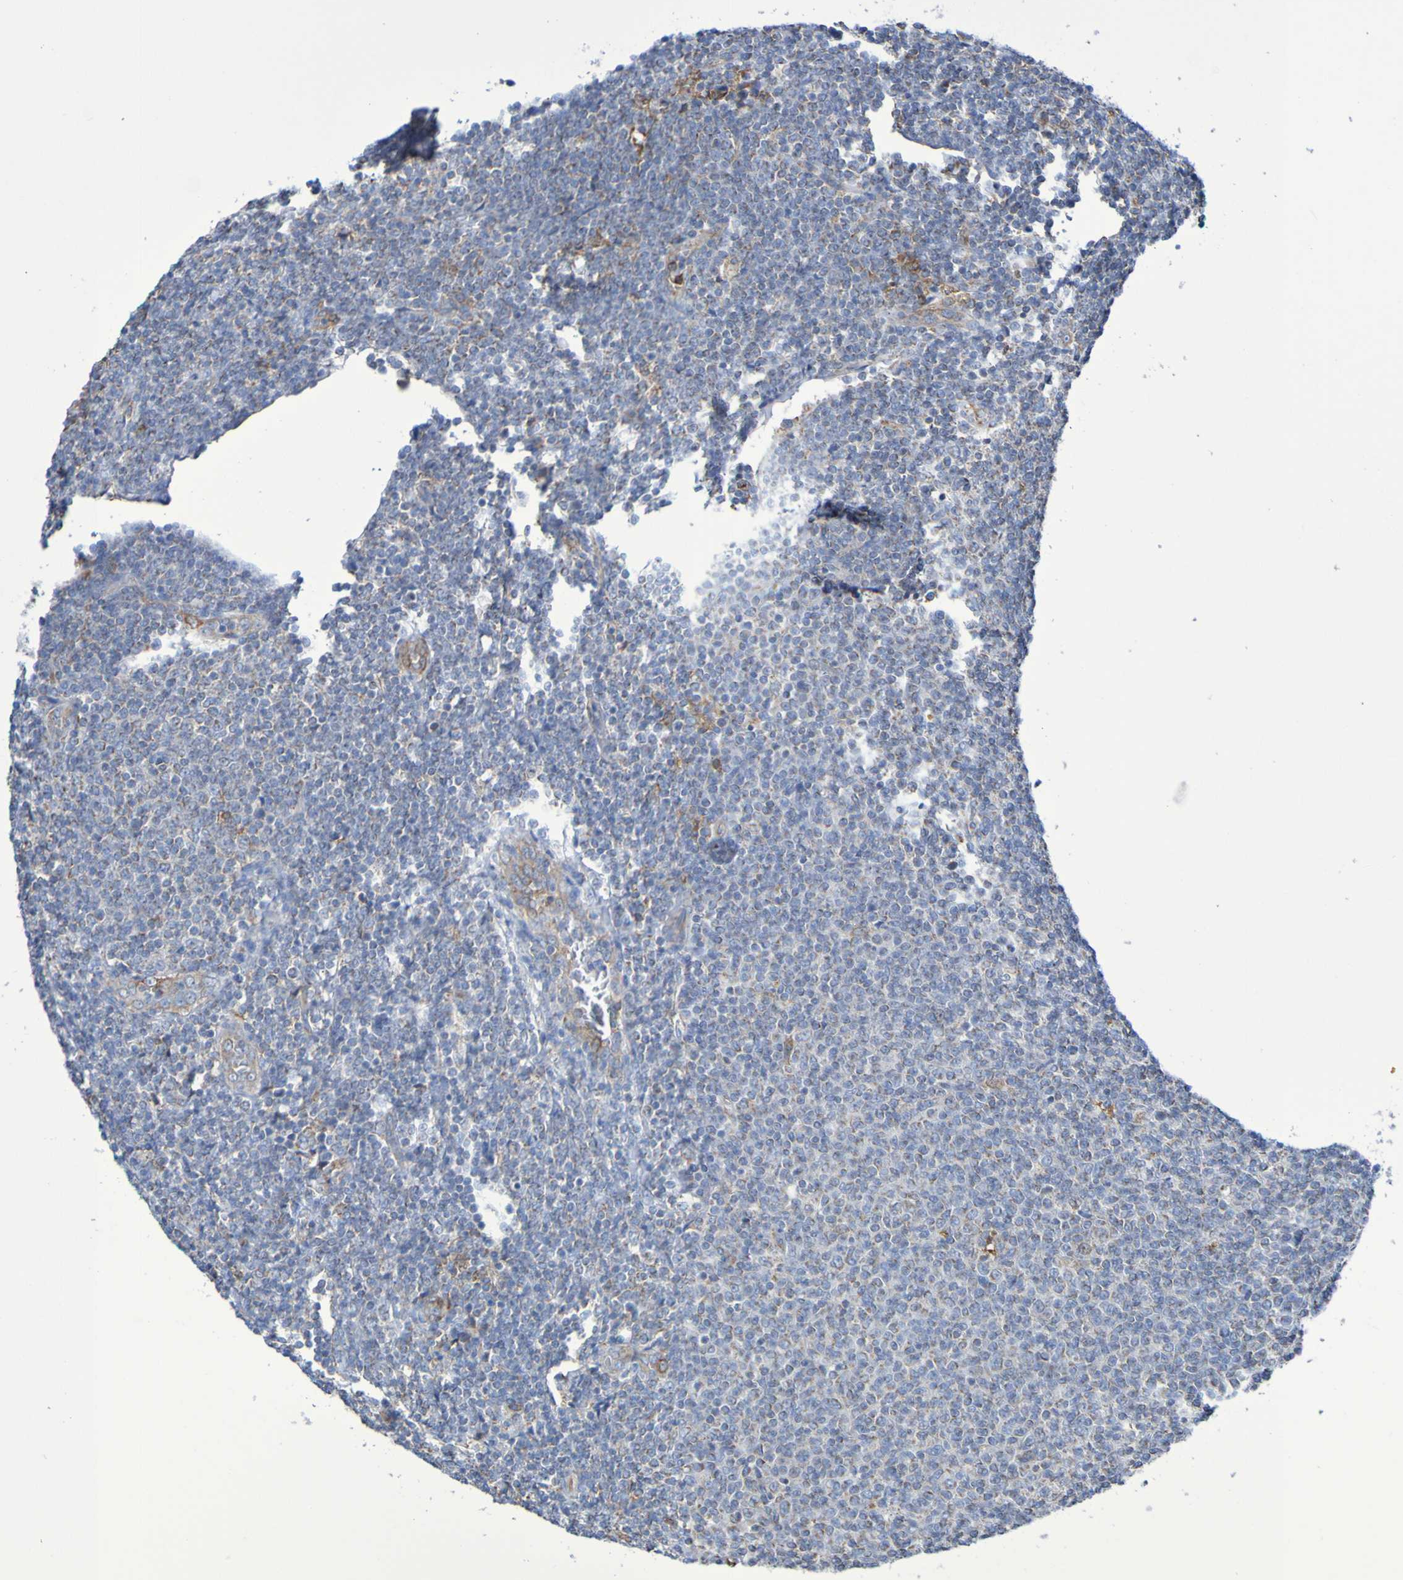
{"staining": {"intensity": "weak", "quantity": "25%-75%", "location": "cytoplasmic/membranous"}, "tissue": "lymphoma", "cell_type": "Tumor cells", "image_type": "cancer", "snomed": [{"axis": "morphology", "description": "Malignant lymphoma, non-Hodgkin's type, Low grade"}, {"axis": "topography", "description": "Lymph node"}], "caption": "A high-resolution photomicrograph shows immunohistochemistry (IHC) staining of lymphoma, which shows weak cytoplasmic/membranous positivity in approximately 25%-75% of tumor cells.", "gene": "CNTN2", "patient": {"sex": "male", "age": 66}}